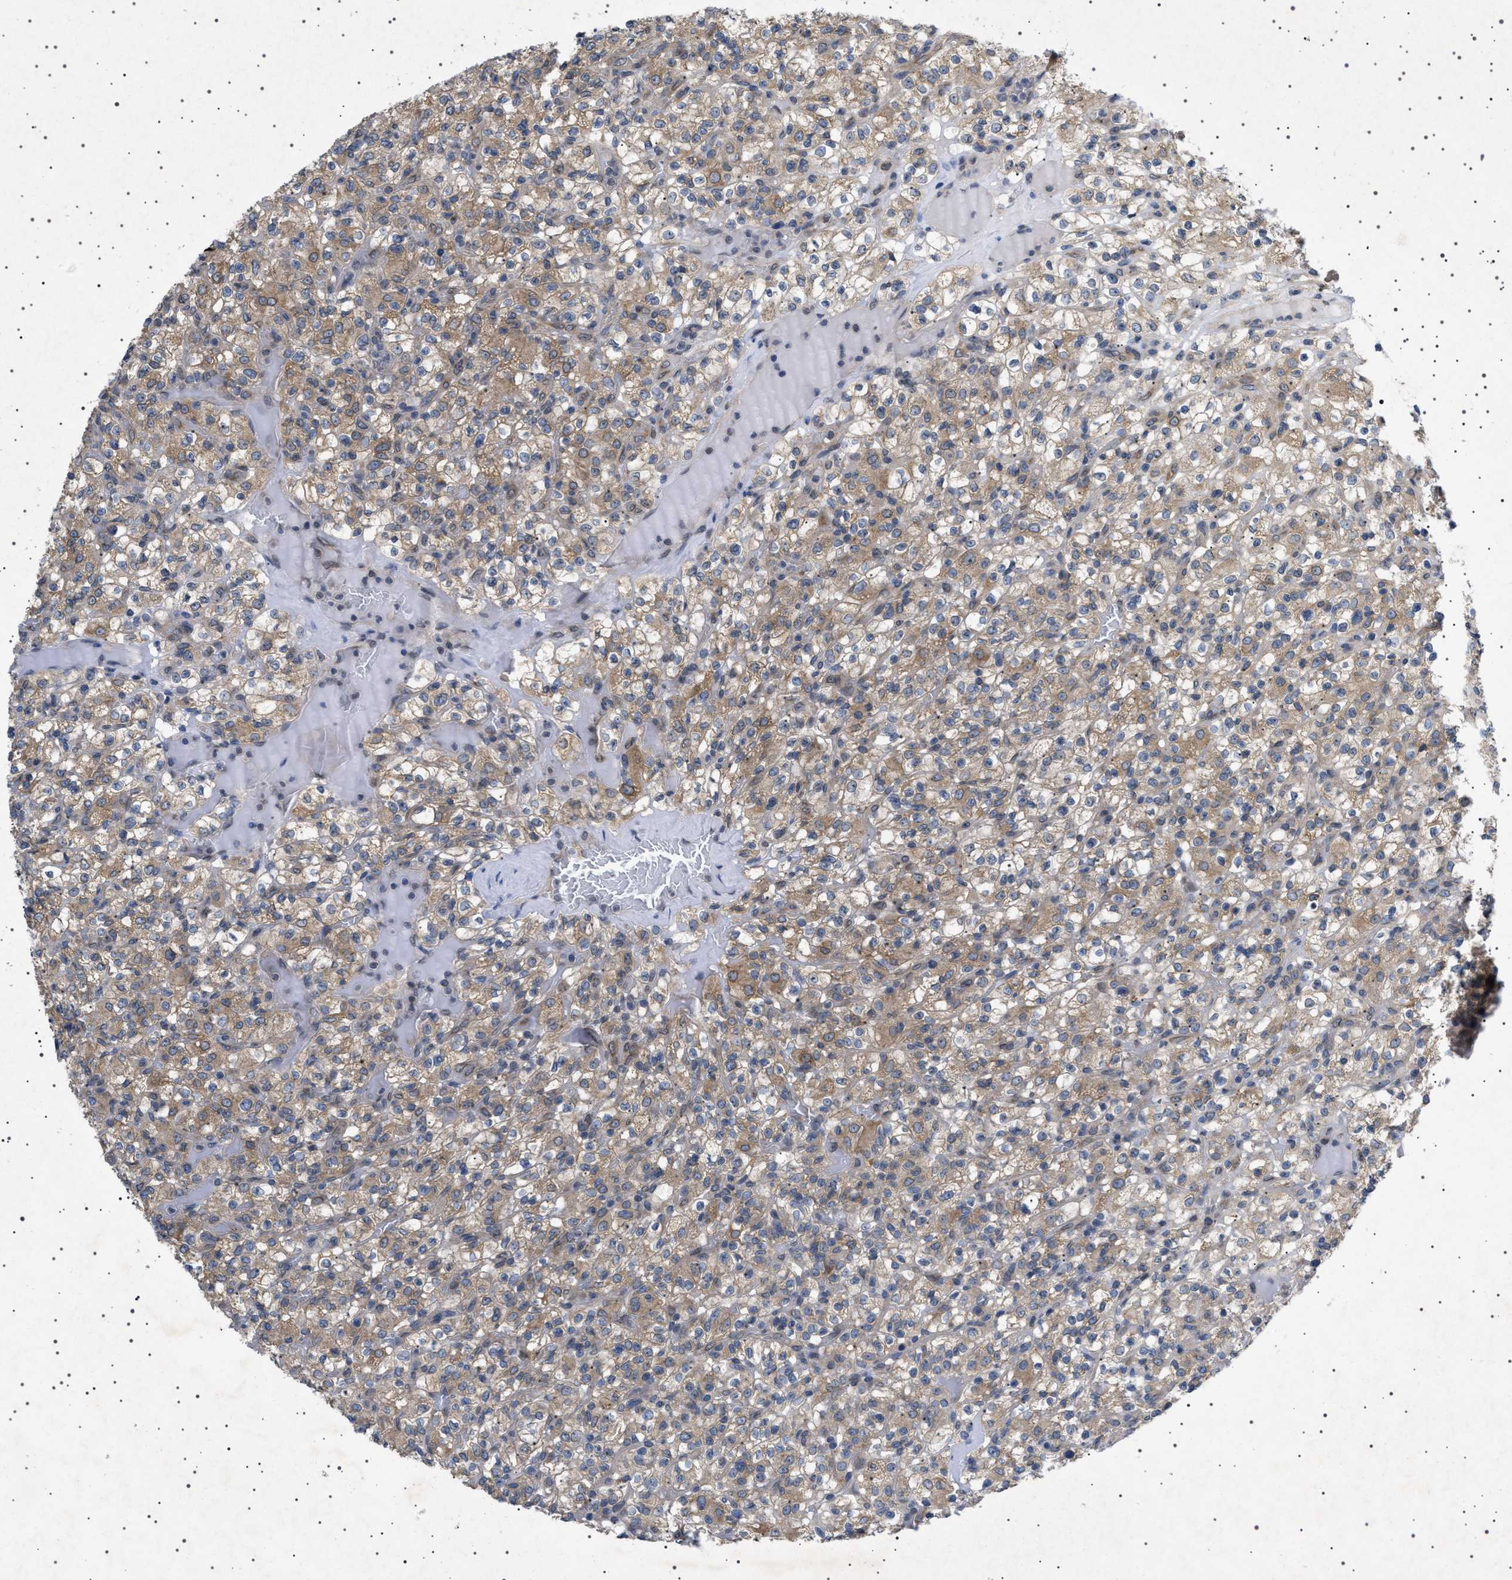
{"staining": {"intensity": "moderate", "quantity": ">75%", "location": "cytoplasmic/membranous"}, "tissue": "renal cancer", "cell_type": "Tumor cells", "image_type": "cancer", "snomed": [{"axis": "morphology", "description": "Normal tissue, NOS"}, {"axis": "morphology", "description": "Adenocarcinoma, NOS"}, {"axis": "topography", "description": "Kidney"}], "caption": "A medium amount of moderate cytoplasmic/membranous expression is seen in approximately >75% of tumor cells in renal adenocarcinoma tissue.", "gene": "NUP93", "patient": {"sex": "female", "age": 72}}